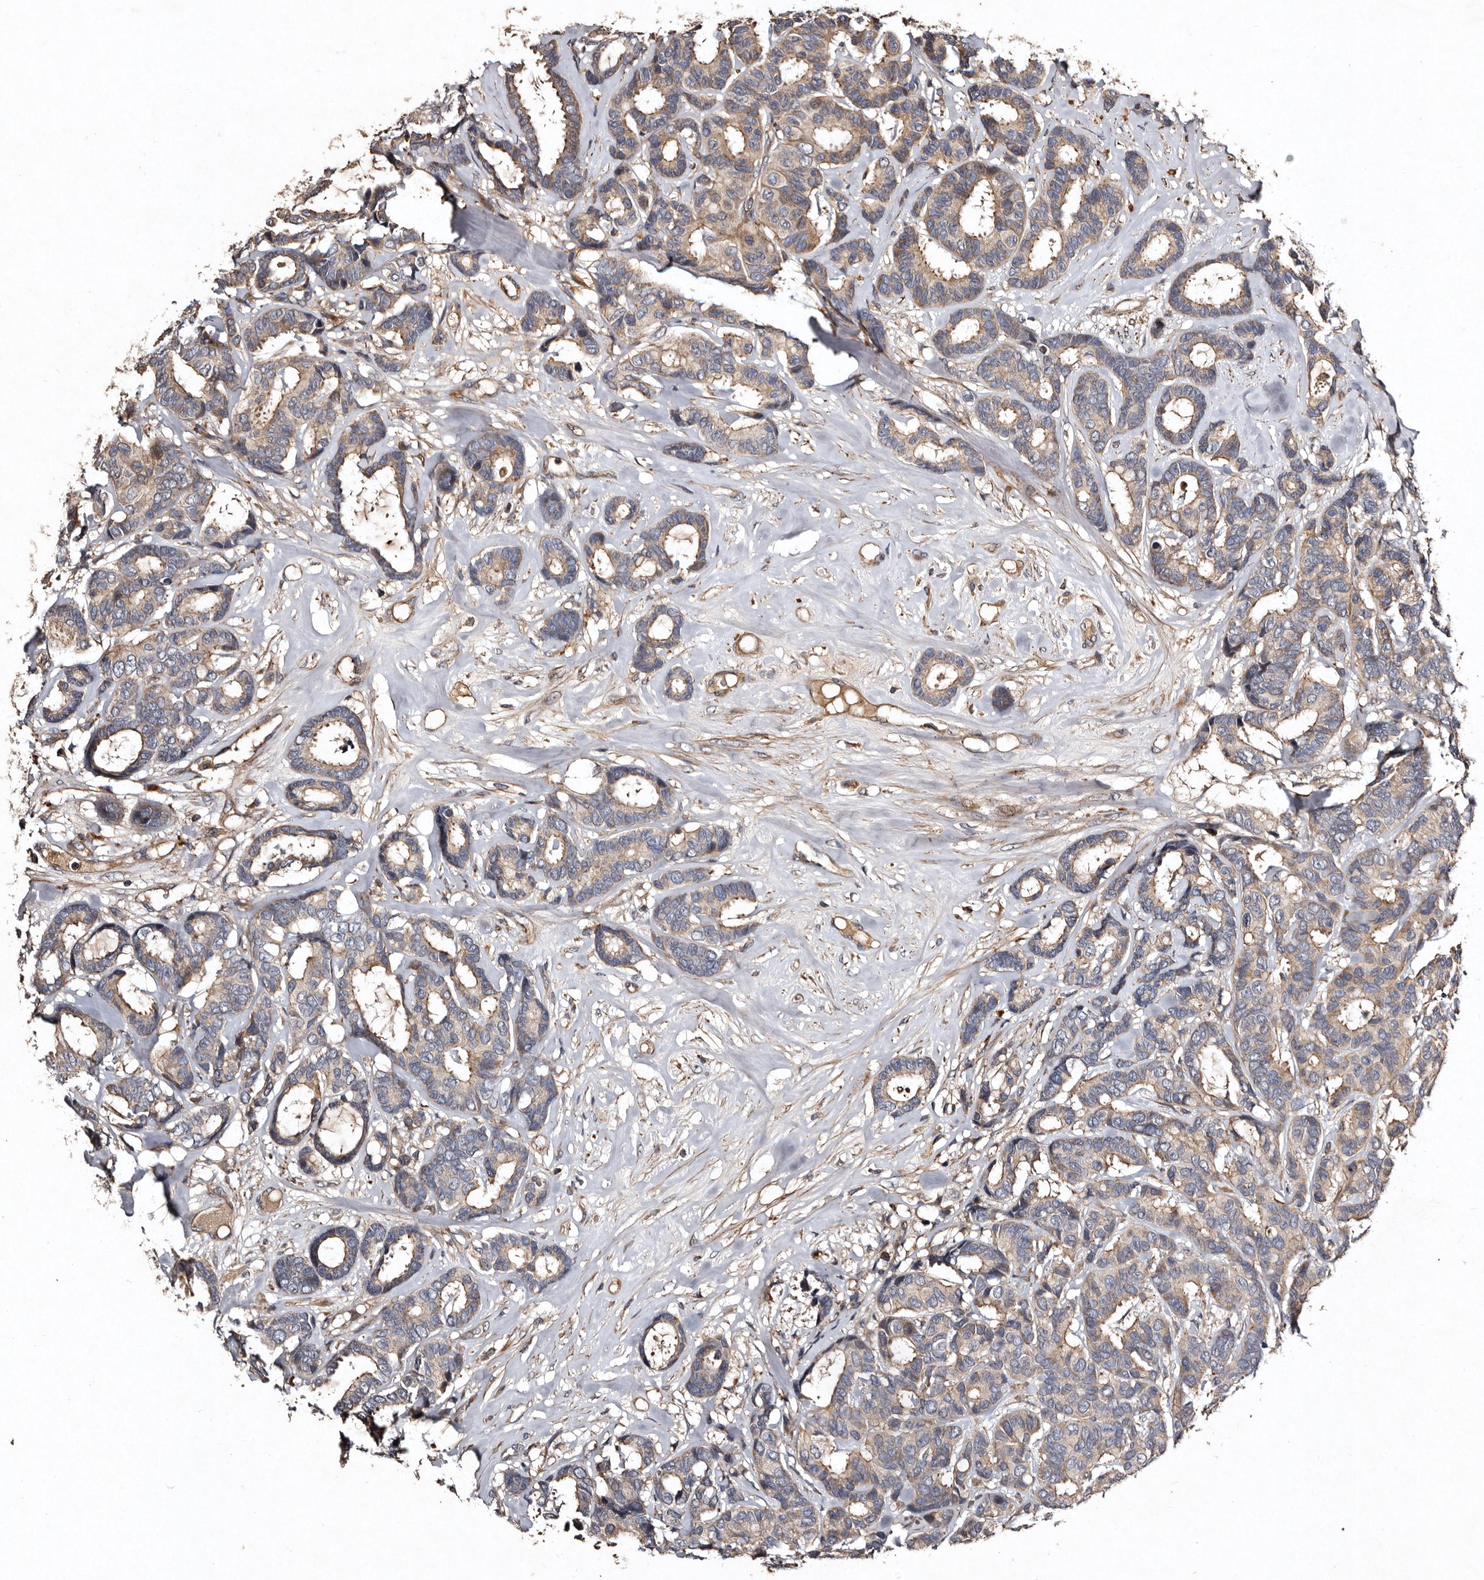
{"staining": {"intensity": "moderate", "quantity": "25%-75%", "location": "cytoplasmic/membranous"}, "tissue": "breast cancer", "cell_type": "Tumor cells", "image_type": "cancer", "snomed": [{"axis": "morphology", "description": "Duct carcinoma"}, {"axis": "topography", "description": "Breast"}], "caption": "Immunohistochemistry (IHC) staining of breast cancer (invasive ductal carcinoma), which exhibits medium levels of moderate cytoplasmic/membranous positivity in about 25%-75% of tumor cells indicating moderate cytoplasmic/membranous protein staining. The staining was performed using DAB (brown) for protein detection and nuclei were counterstained in hematoxylin (blue).", "gene": "PRKD3", "patient": {"sex": "female", "age": 87}}